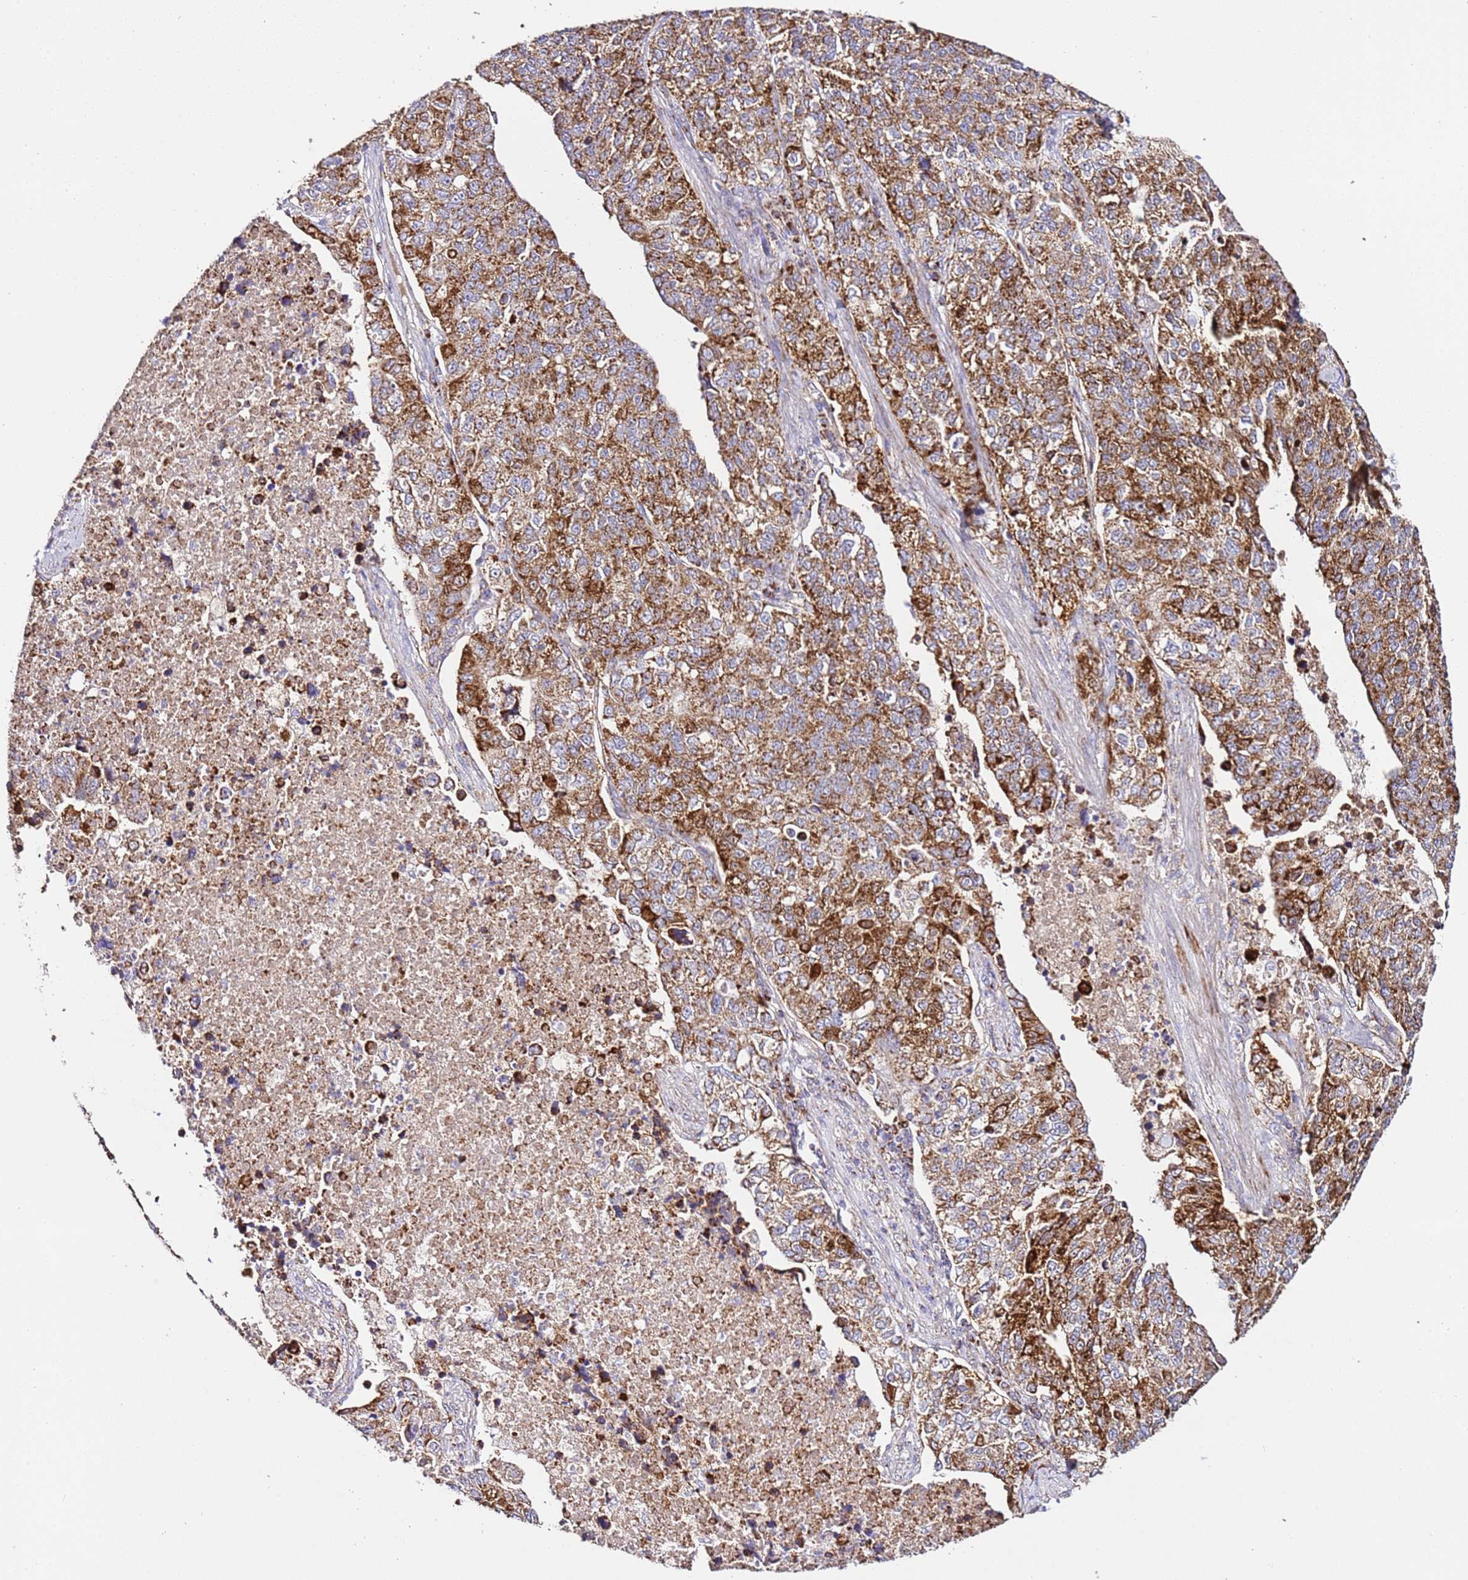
{"staining": {"intensity": "strong", "quantity": ">75%", "location": "cytoplasmic/membranous"}, "tissue": "lung cancer", "cell_type": "Tumor cells", "image_type": "cancer", "snomed": [{"axis": "morphology", "description": "Adenocarcinoma, NOS"}, {"axis": "topography", "description": "Lung"}], "caption": "About >75% of tumor cells in human lung cancer (adenocarcinoma) reveal strong cytoplasmic/membranous protein positivity as visualized by brown immunohistochemical staining.", "gene": "ZBTB39", "patient": {"sex": "male", "age": 49}}